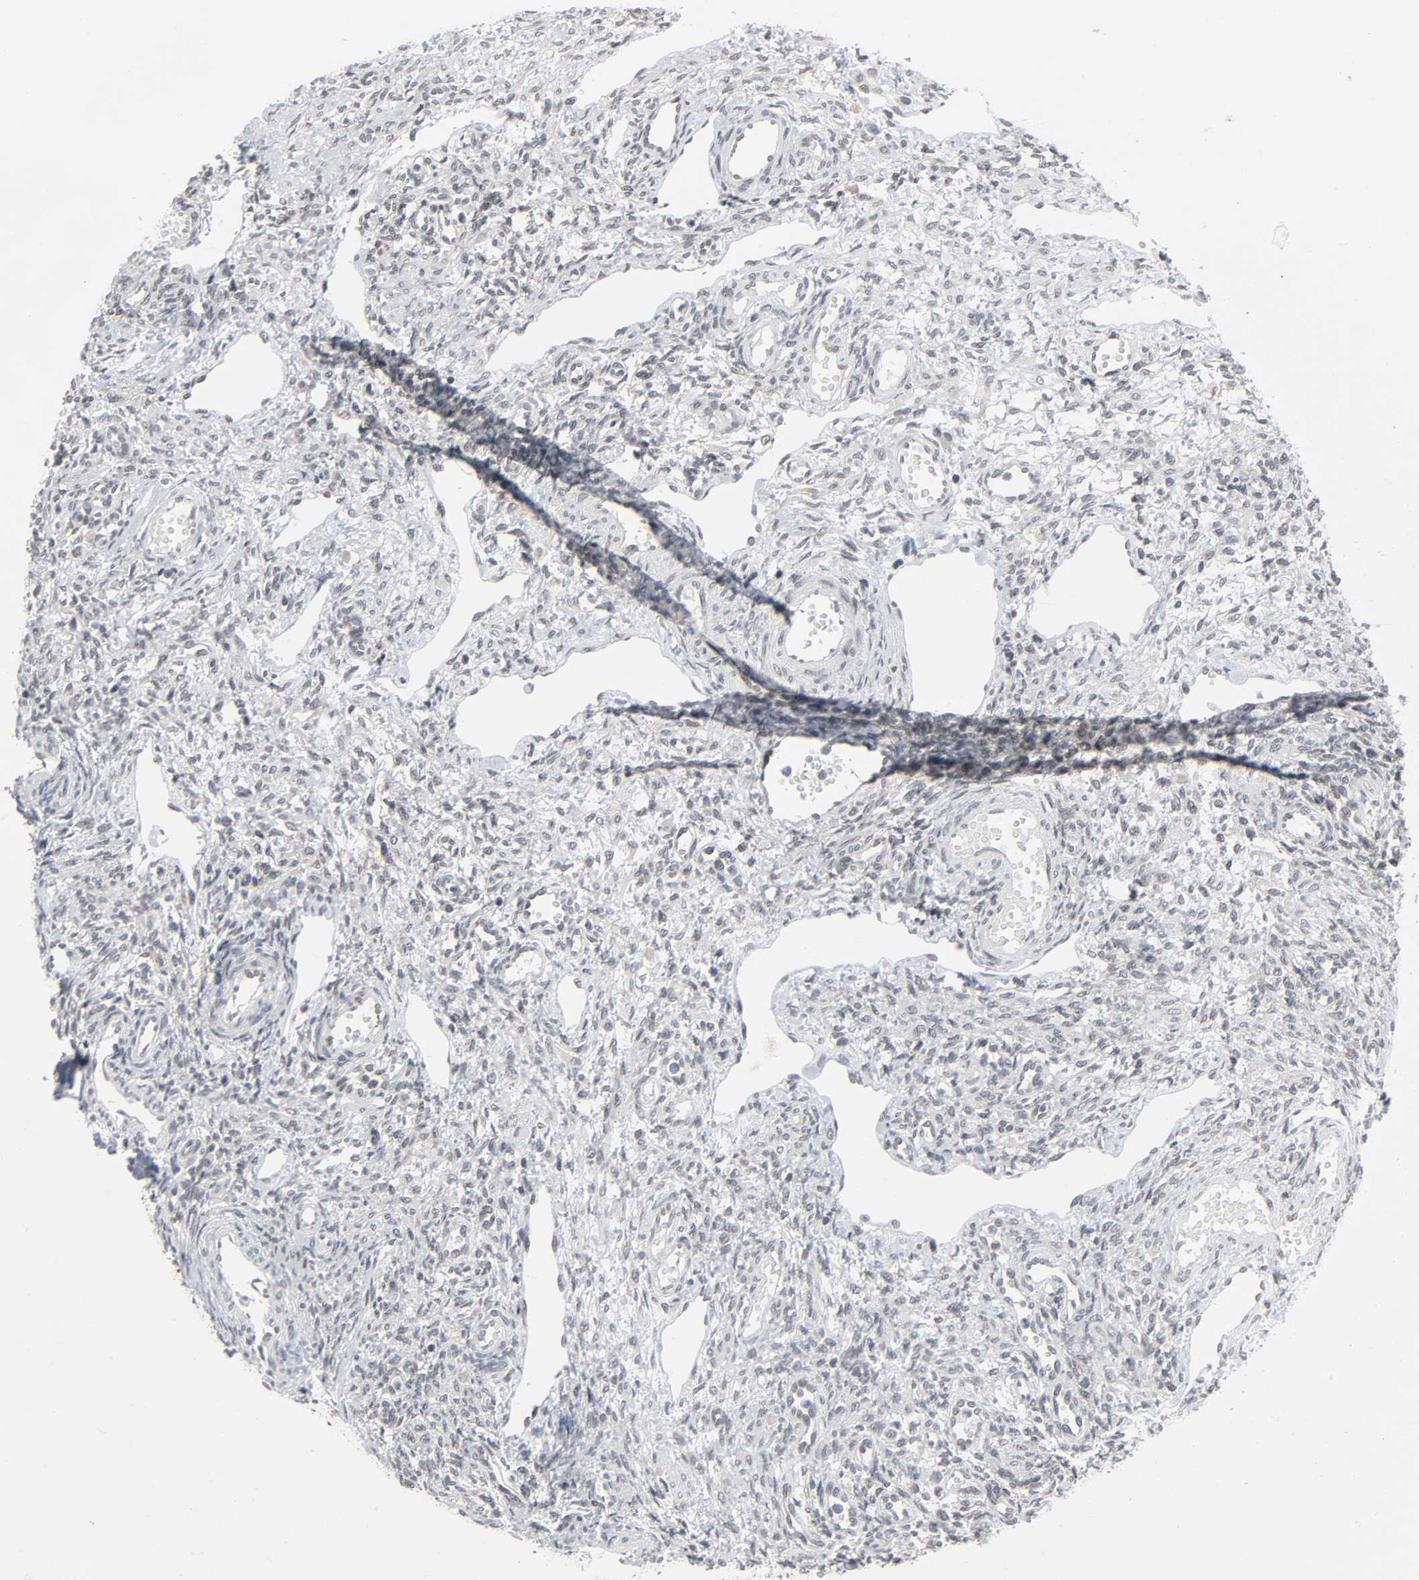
{"staining": {"intensity": "negative", "quantity": "none", "location": "none"}, "tissue": "ovary", "cell_type": "Follicle cells", "image_type": "normal", "snomed": [{"axis": "morphology", "description": "Normal tissue, NOS"}, {"axis": "topography", "description": "Ovary"}], "caption": "Ovary stained for a protein using IHC demonstrates no expression follicle cells.", "gene": "MUC1", "patient": {"sex": "female", "age": 33}}